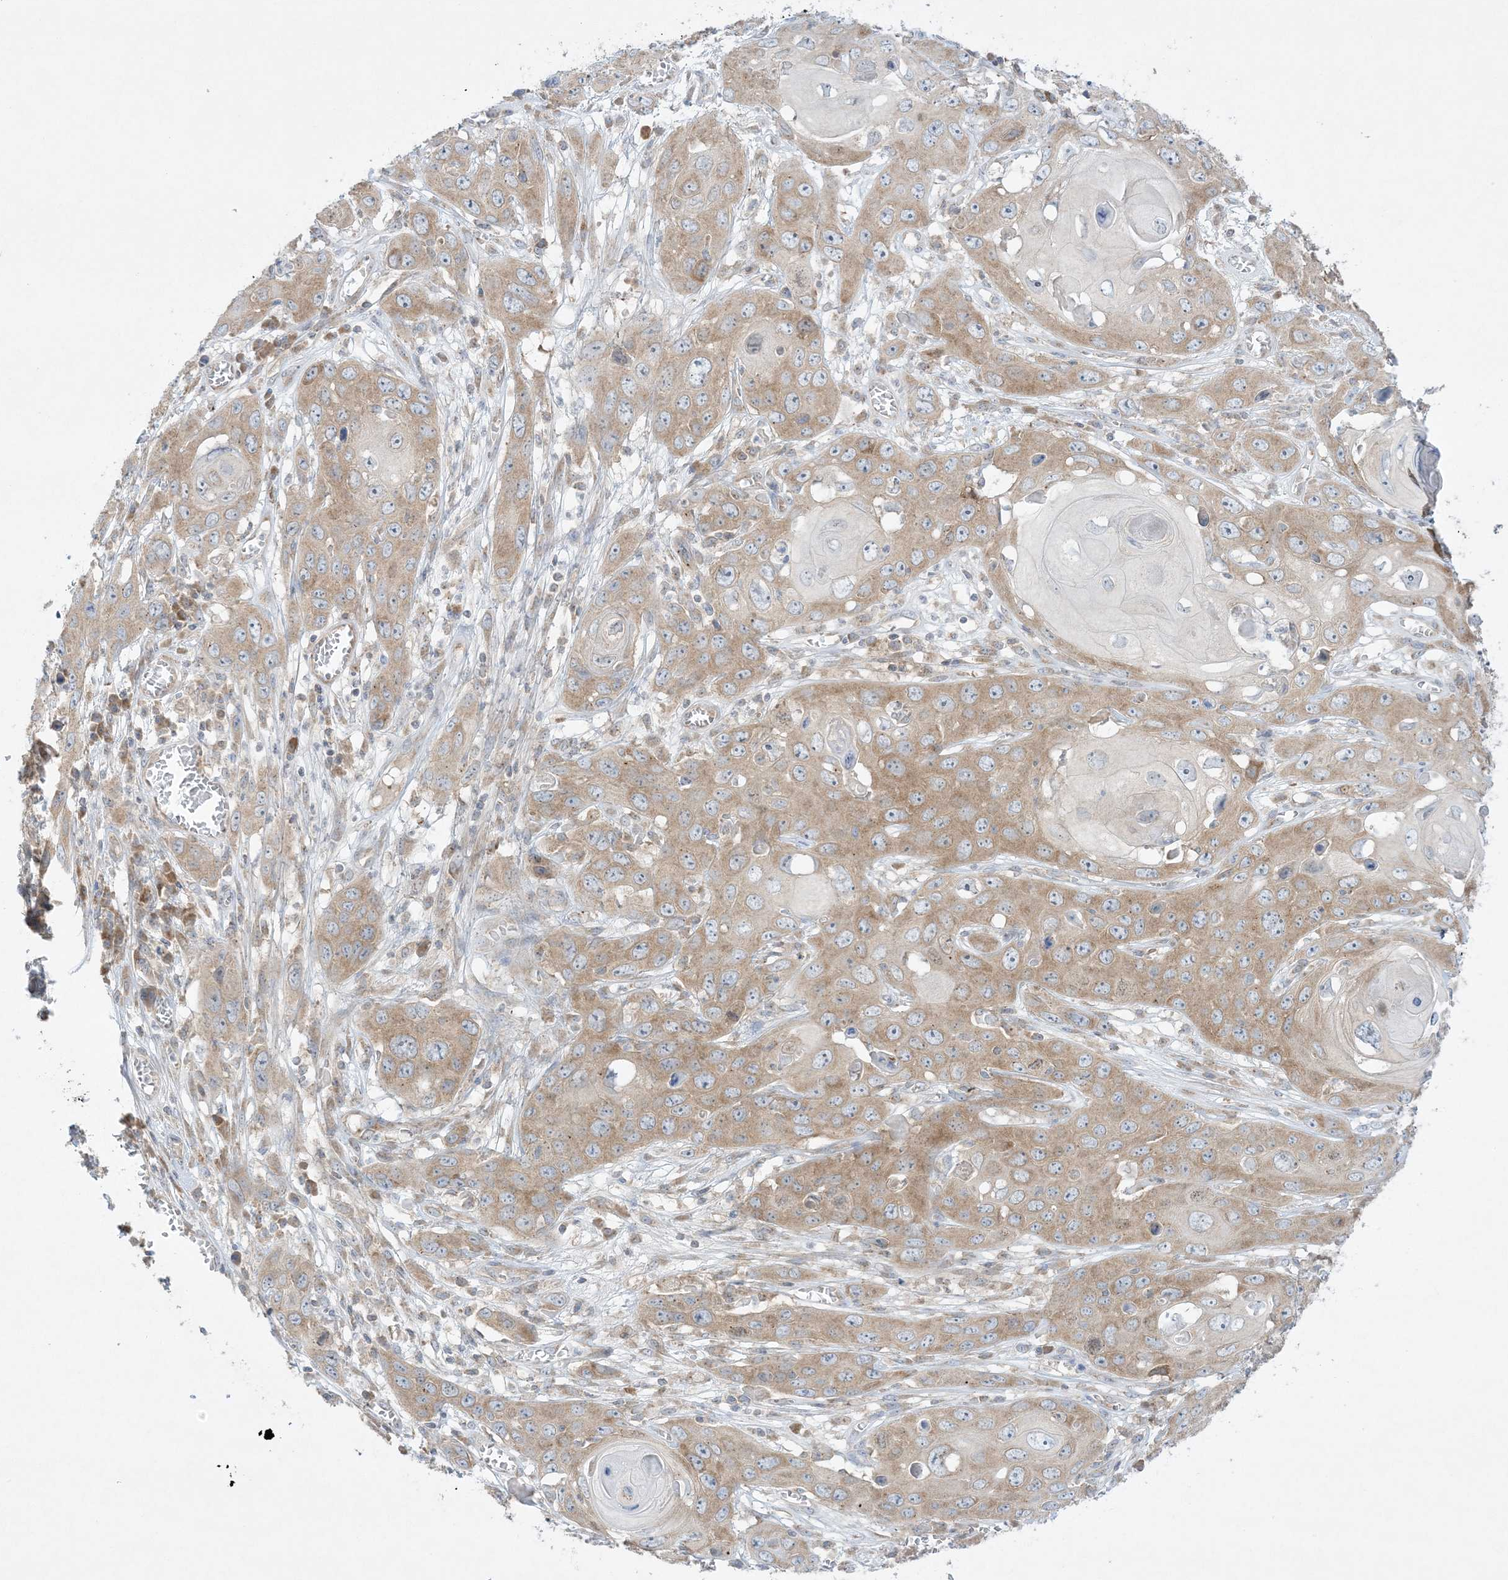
{"staining": {"intensity": "moderate", "quantity": ">75%", "location": "cytoplasmic/membranous"}, "tissue": "skin cancer", "cell_type": "Tumor cells", "image_type": "cancer", "snomed": [{"axis": "morphology", "description": "Squamous cell carcinoma, NOS"}, {"axis": "topography", "description": "Skin"}], "caption": "Immunohistochemical staining of human squamous cell carcinoma (skin) displays medium levels of moderate cytoplasmic/membranous expression in about >75% of tumor cells.", "gene": "RPP40", "patient": {"sex": "male", "age": 55}}